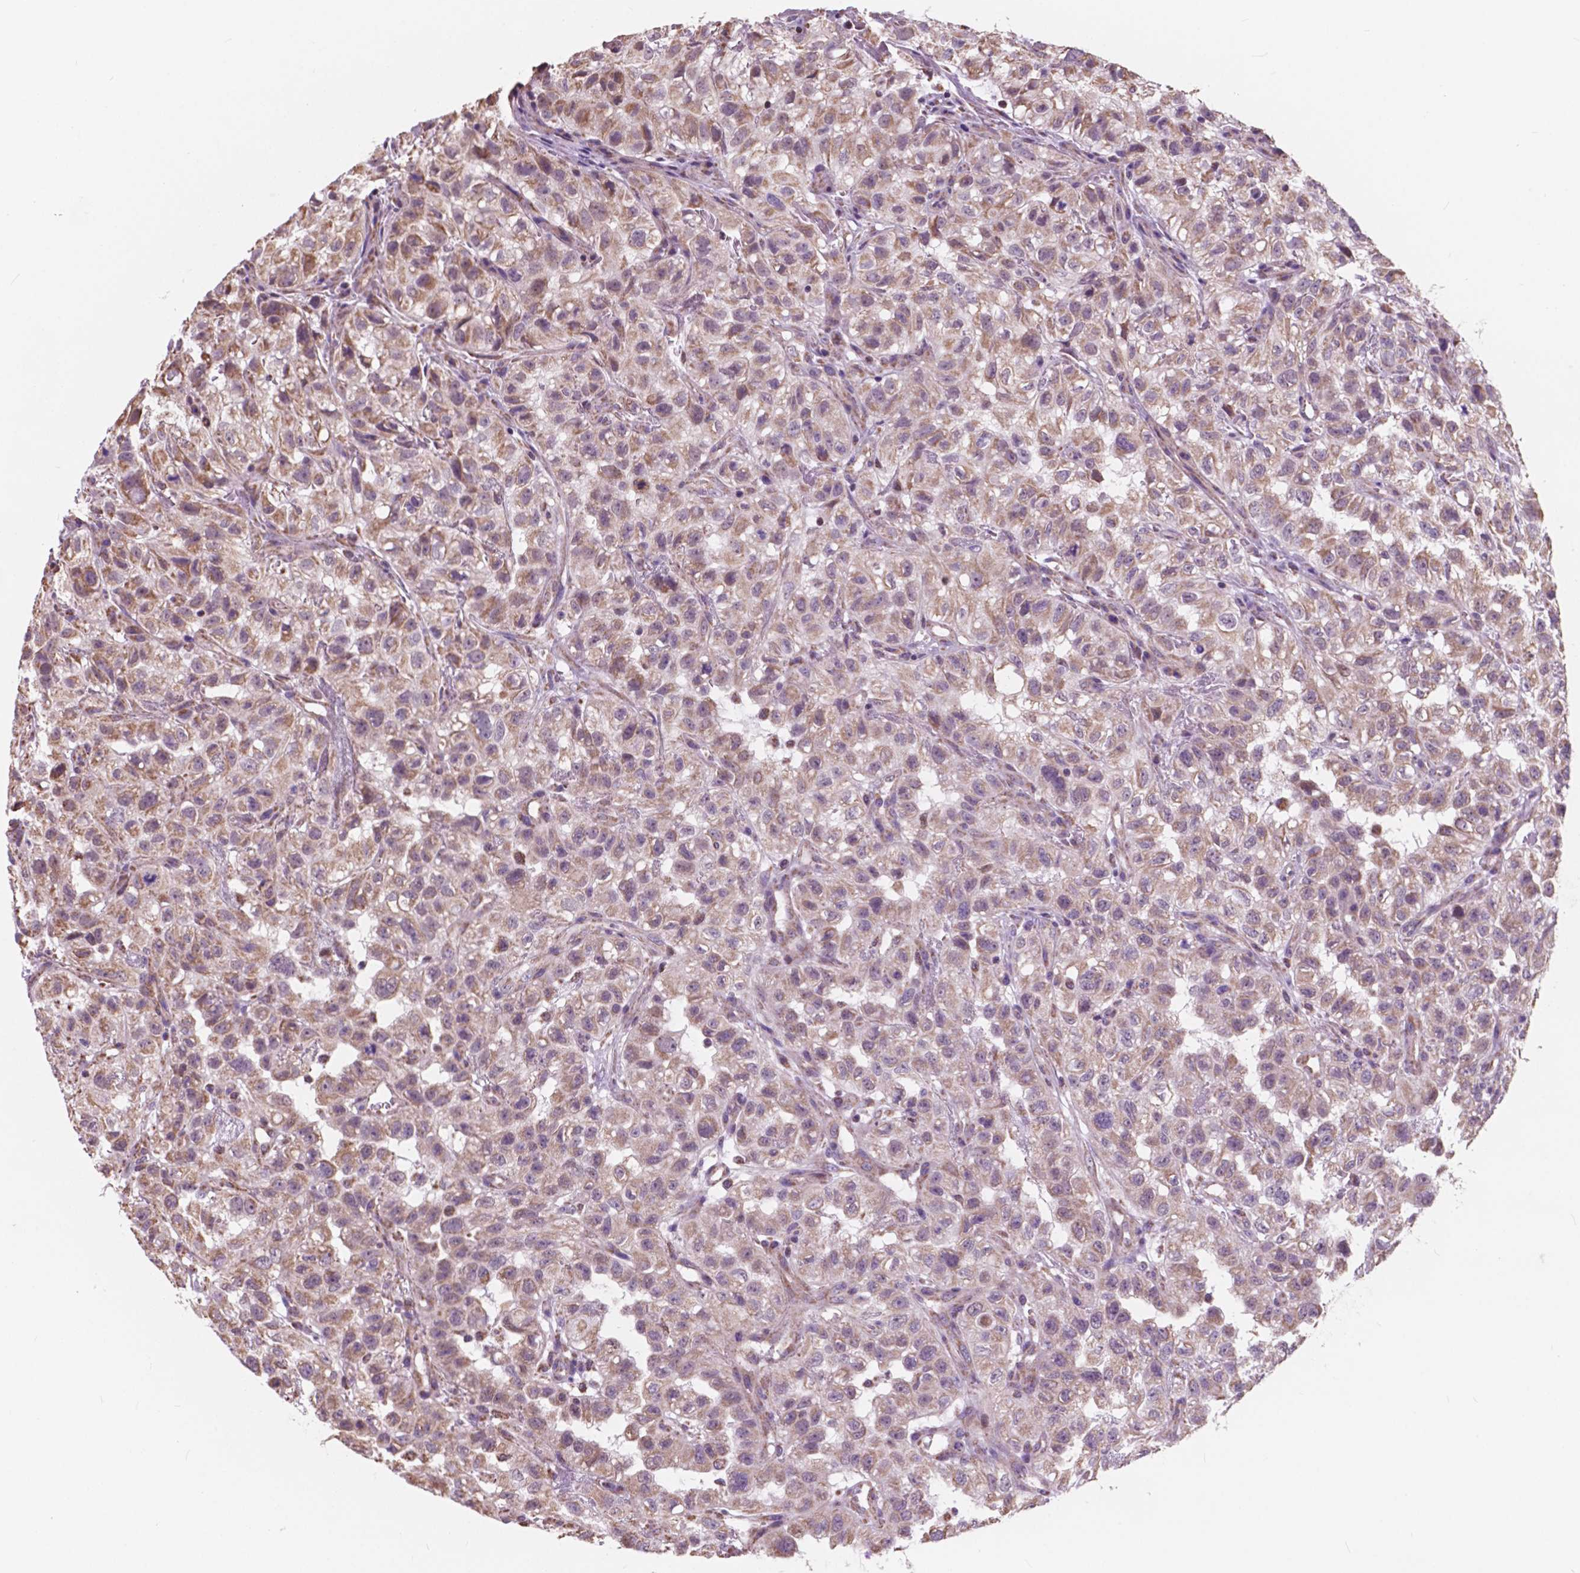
{"staining": {"intensity": "weak", "quantity": ">75%", "location": "cytoplasmic/membranous"}, "tissue": "renal cancer", "cell_type": "Tumor cells", "image_type": "cancer", "snomed": [{"axis": "morphology", "description": "Adenocarcinoma, NOS"}, {"axis": "topography", "description": "Kidney"}], "caption": "Immunohistochemical staining of human adenocarcinoma (renal) exhibits low levels of weak cytoplasmic/membranous protein staining in about >75% of tumor cells.", "gene": "SCOC", "patient": {"sex": "male", "age": 64}}